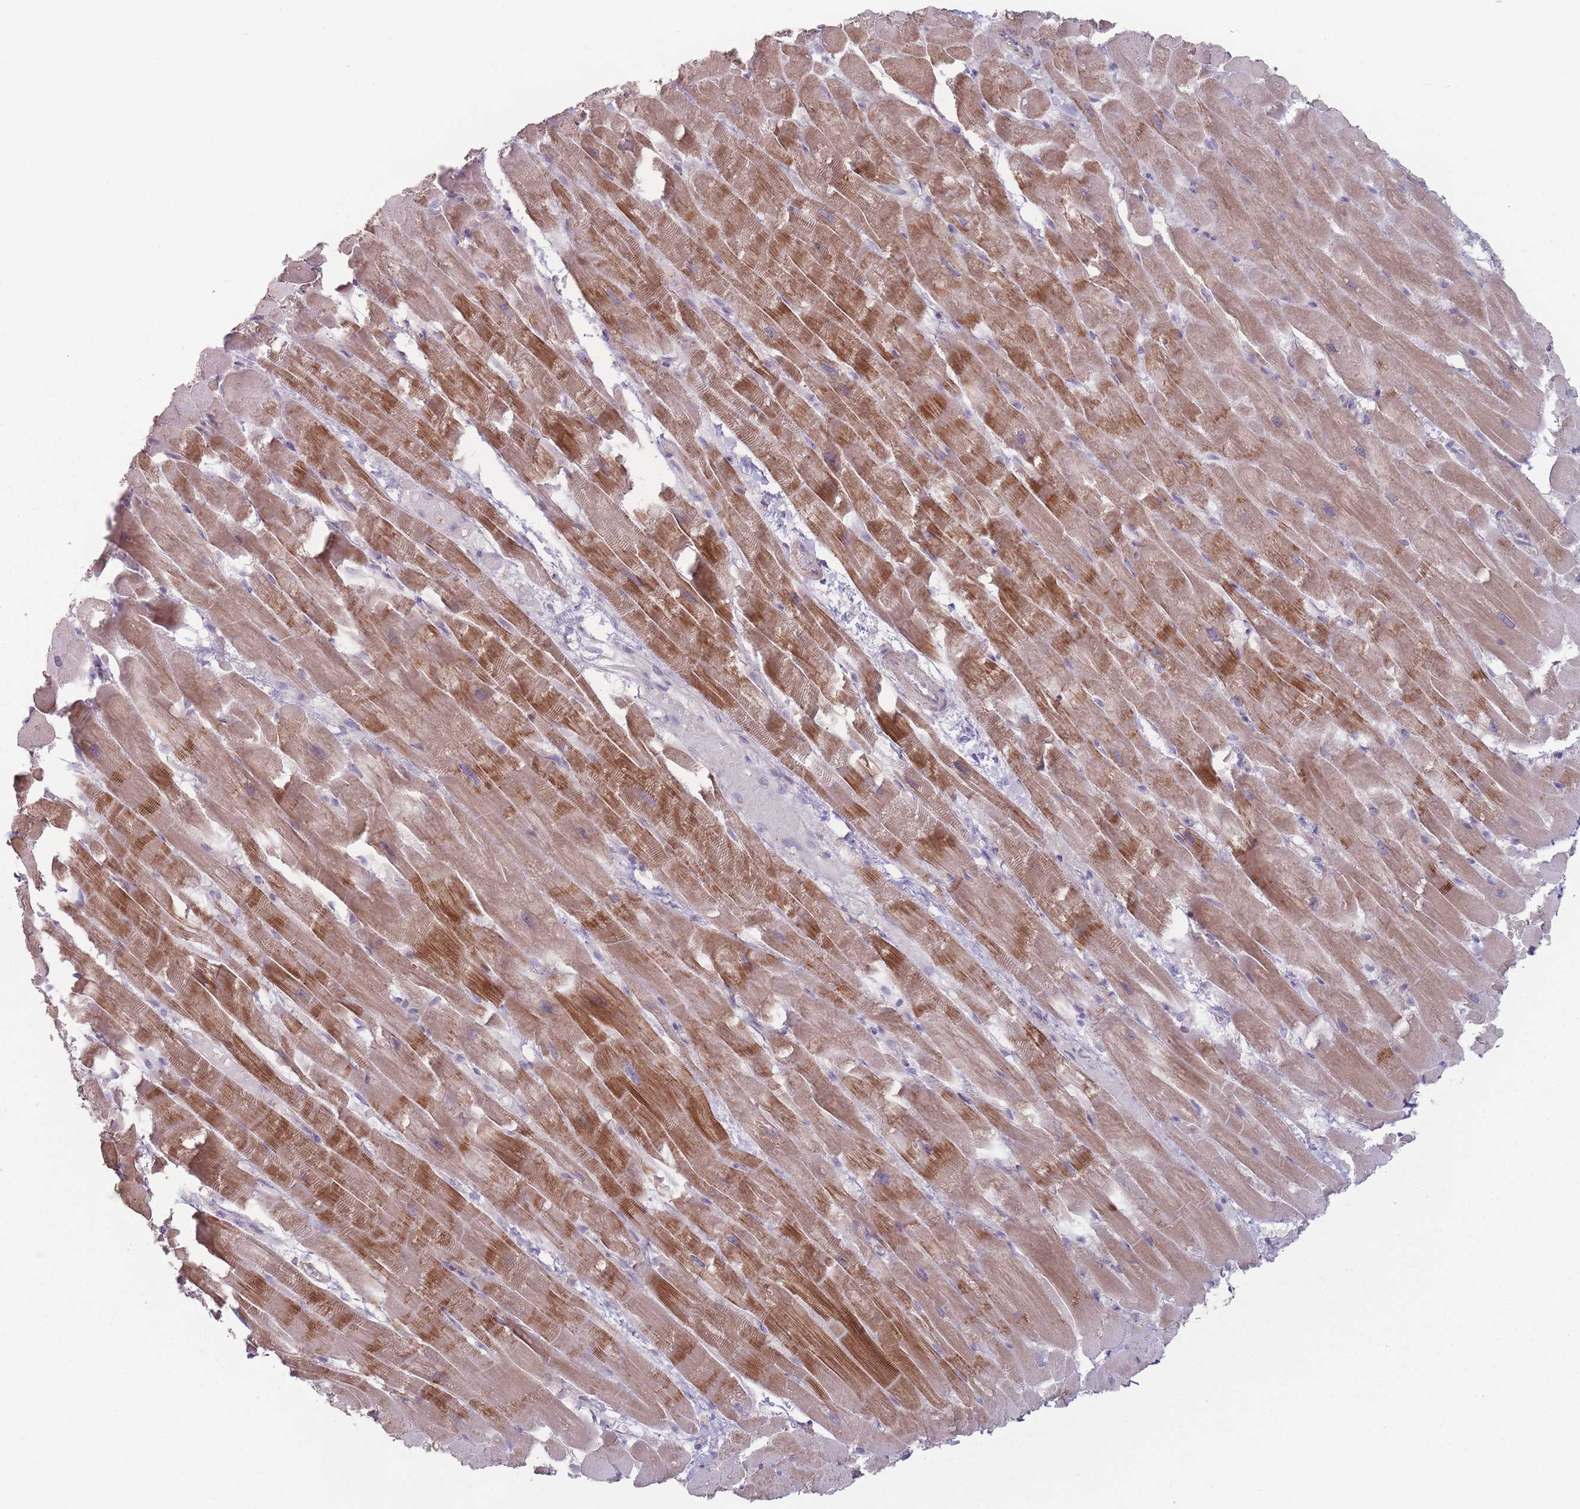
{"staining": {"intensity": "strong", "quantity": ">75%", "location": "cytoplasmic/membranous"}, "tissue": "heart muscle", "cell_type": "Cardiomyocytes", "image_type": "normal", "snomed": [{"axis": "morphology", "description": "Normal tissue, NOS"}, {"axis": "topography", "description": "Heart"}], "caption": "A brown stain shows strong cytoplasmic/membranous staining of a protein in cardiomyocytes of unremarkable human heart muscle. The staining was performed using DAB (3,3'-diaminobenzidine), with brown indicating positive protein expression. Nuclei are stained blue with hematoxylin.", "gene": "AKAIN1", "patient": {"sex": "male", "age": 37}}